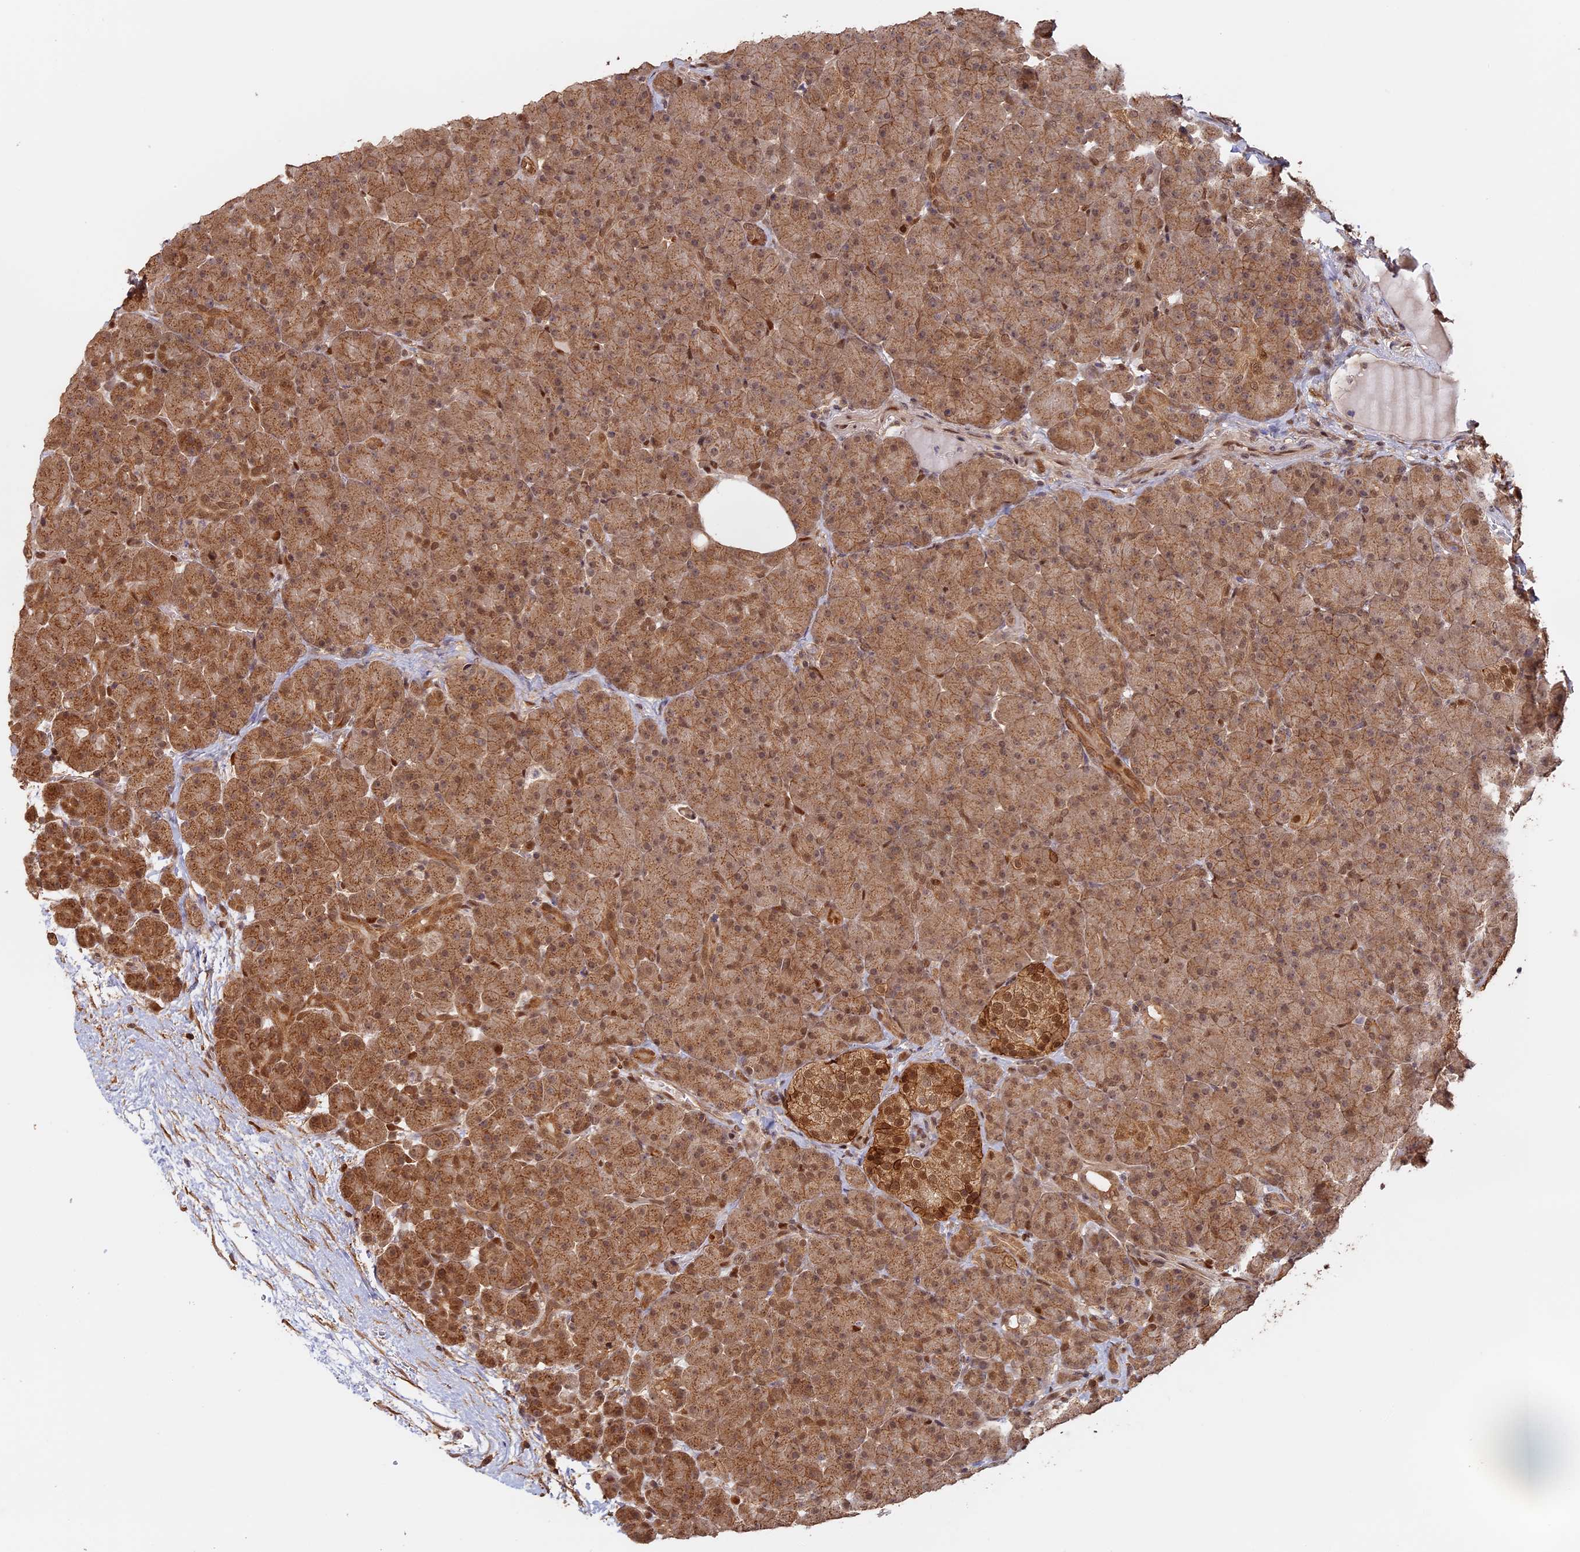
{"staining": {"intensity": "moderate", "quantity": ">75%", "location": "cytoplasmic/membranous,nuclear"}, "tissue": "pancreas", "cell_type": "Exocrine glandular cells", "image_type": "normal", "snomed": [{"axis": "morphology", "description": "Normal tissue, NOS"}, {"axis": "topography", "description": "Pancreas"}], "caption": "Protein expression analysis of unremarkable pancreas reveals moderate cytoplasmic/membranous,nuclear expression in about >75% of exocrine glandular cells.", "gene": "MYBL2", "patient": {"sex": "male", "age": 66}}